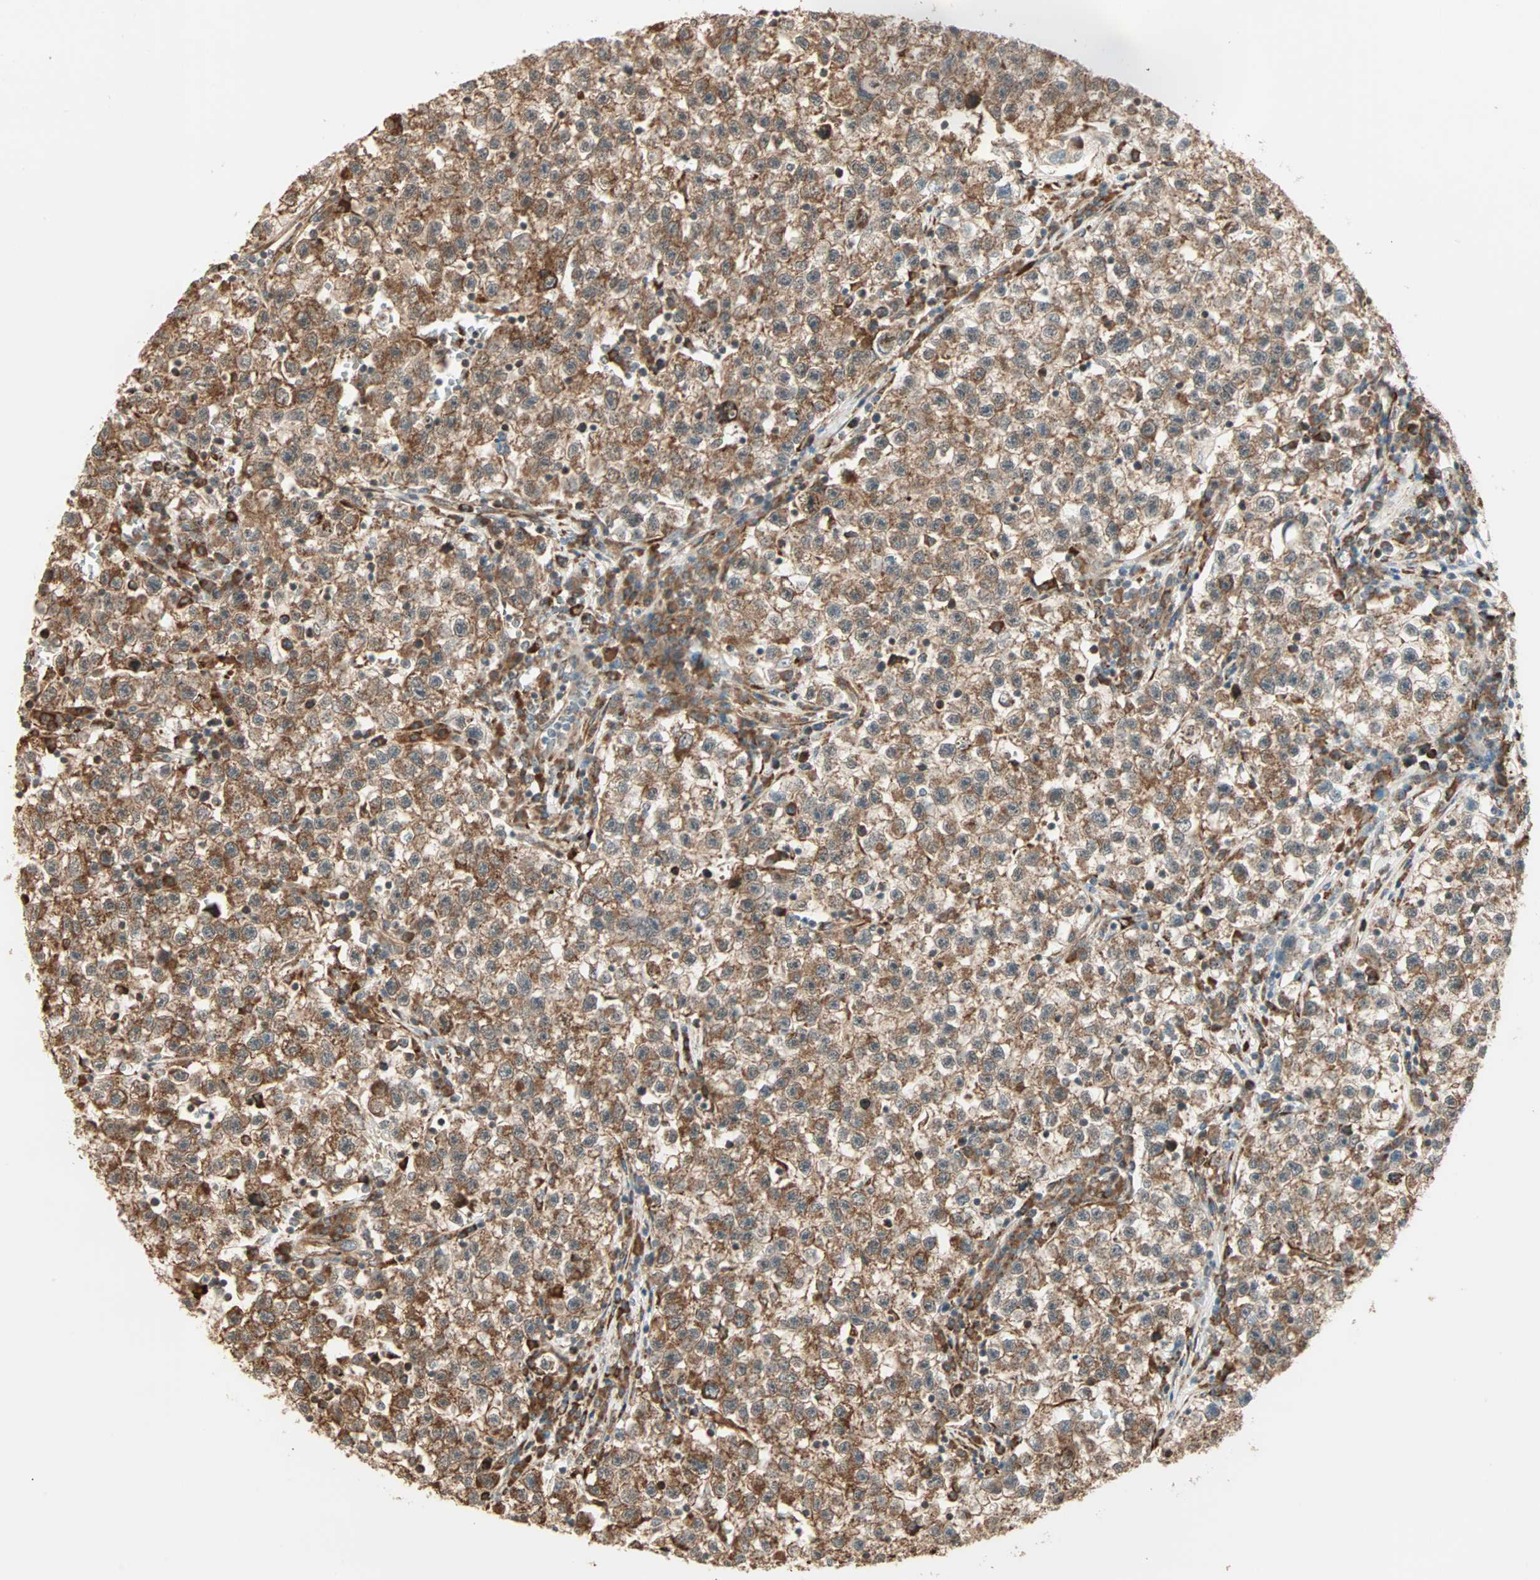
{"staining": {"intensity": "moderate", "quantity": ">75%", "location": "cytoplasmic/membranous"}, "tissue": "testis cancer", "cell_type": "Tumor cells", "image_type": "cancer", "snomed": [{"axis": "morphology", "description": "Seminoma, NOS"}, {"axis": "topography", "description": "Testis"}], "caption": "Immunohistochemical staining of human testis cancer demonstrates medium levels of moderate cytoplasmic/membranous protein positivity in about >75% of tumor cells. (IHC, brightfield microscopy, high magnification).", "gene": "P4HA1", "patient": {"sex": "male", "age": 22}}